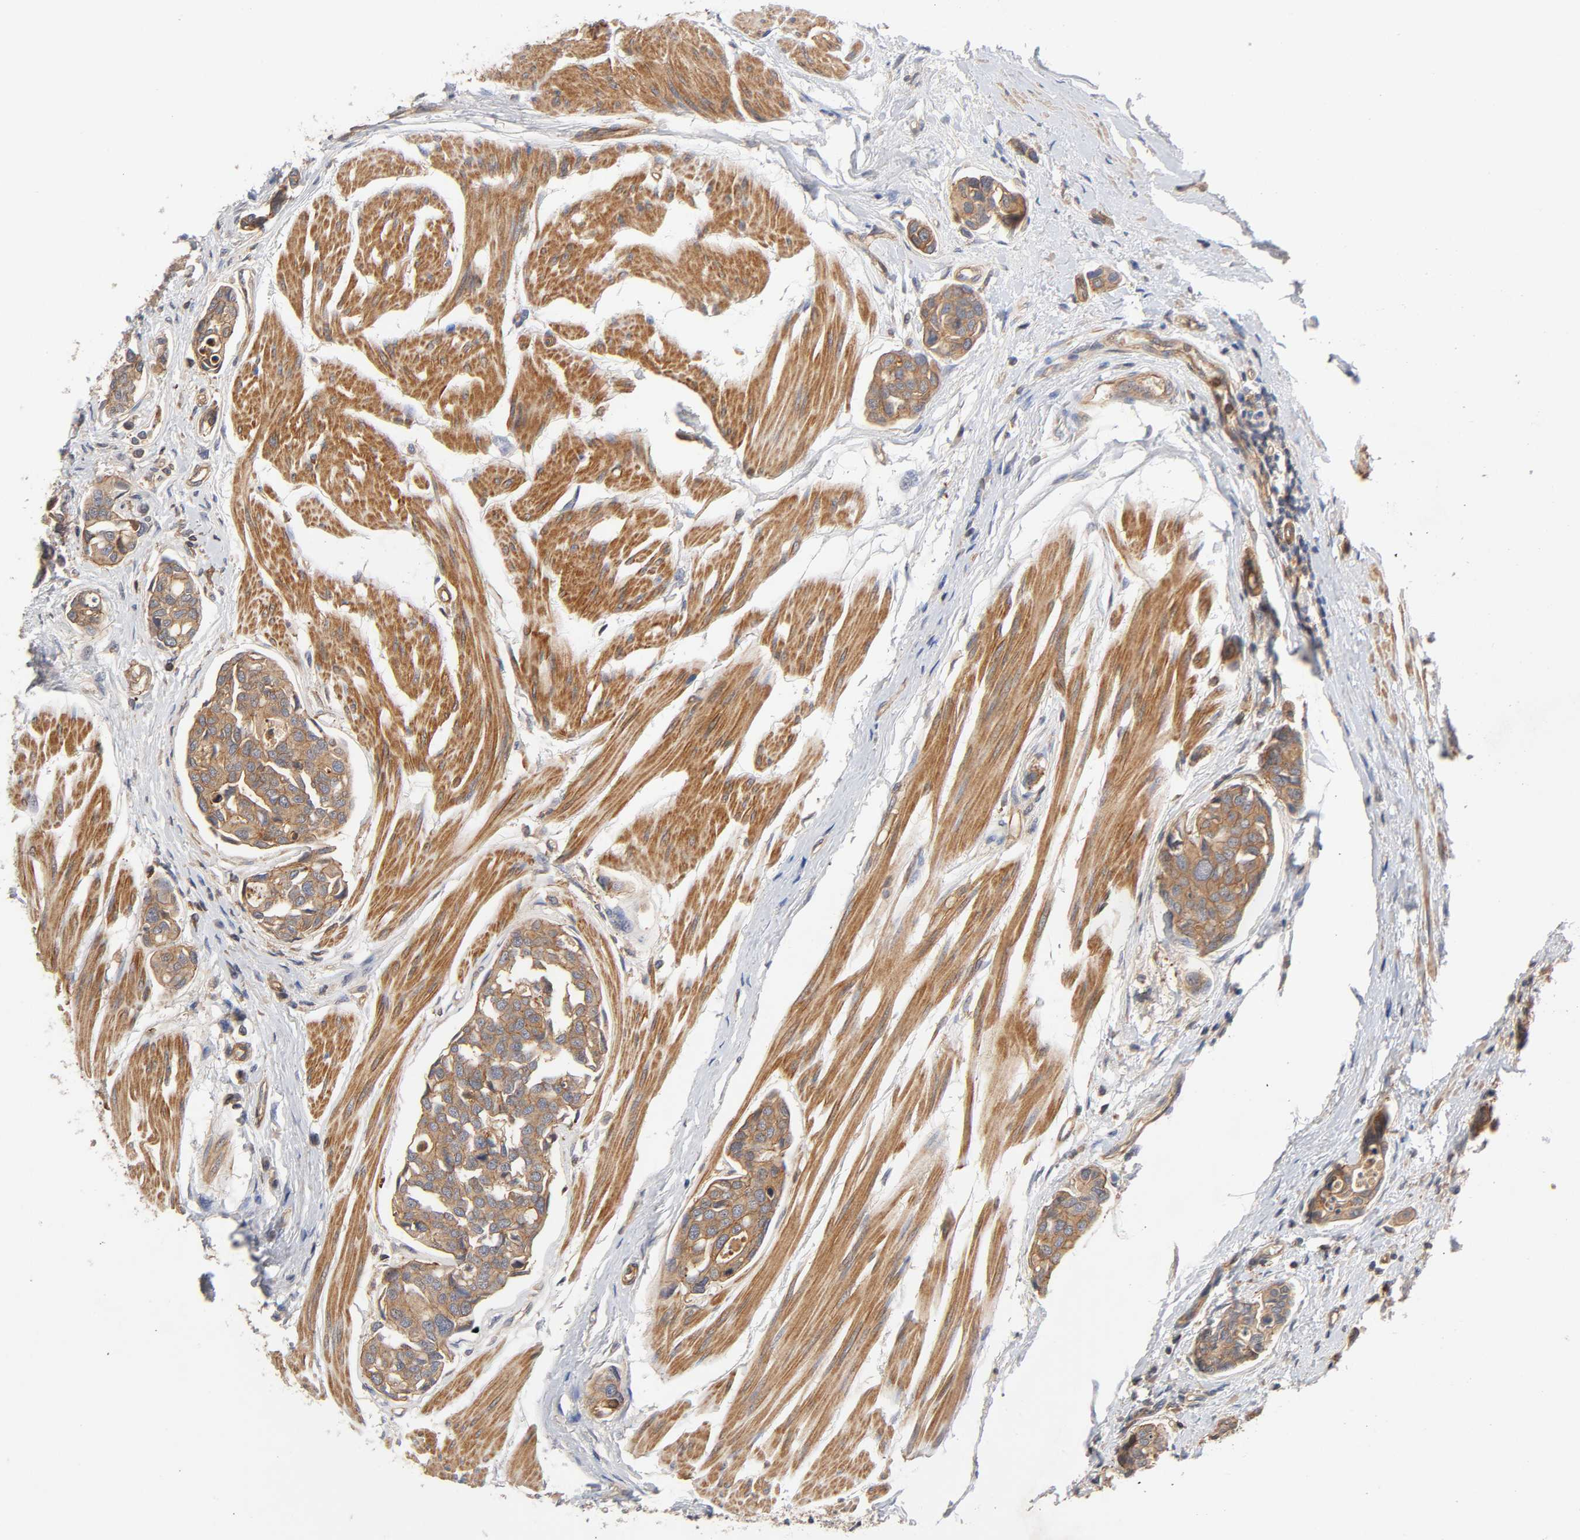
{"staining": {"intensity": "moderate", "quantity": ">75%", "location": "cytoplasmic/membranous"}, "tissue": "urothelial cancer", "cell_type": "Tumor cells", "image_type": "cancer", "snomed": [{"axis": "morphology", "description": "Urothelial carcinoma, High grade"}, {"axis": "topography", "description": "Urinary bladder"}], "caption": "Tumor cells exhibit medium levels of moderate cytoplasmic/membranous positivity in approximately >75% of cells in human high-grade urothelial carcinoma.", "gene": "LAMTOR2", "patient": {"sex": "male", "age": 78}}